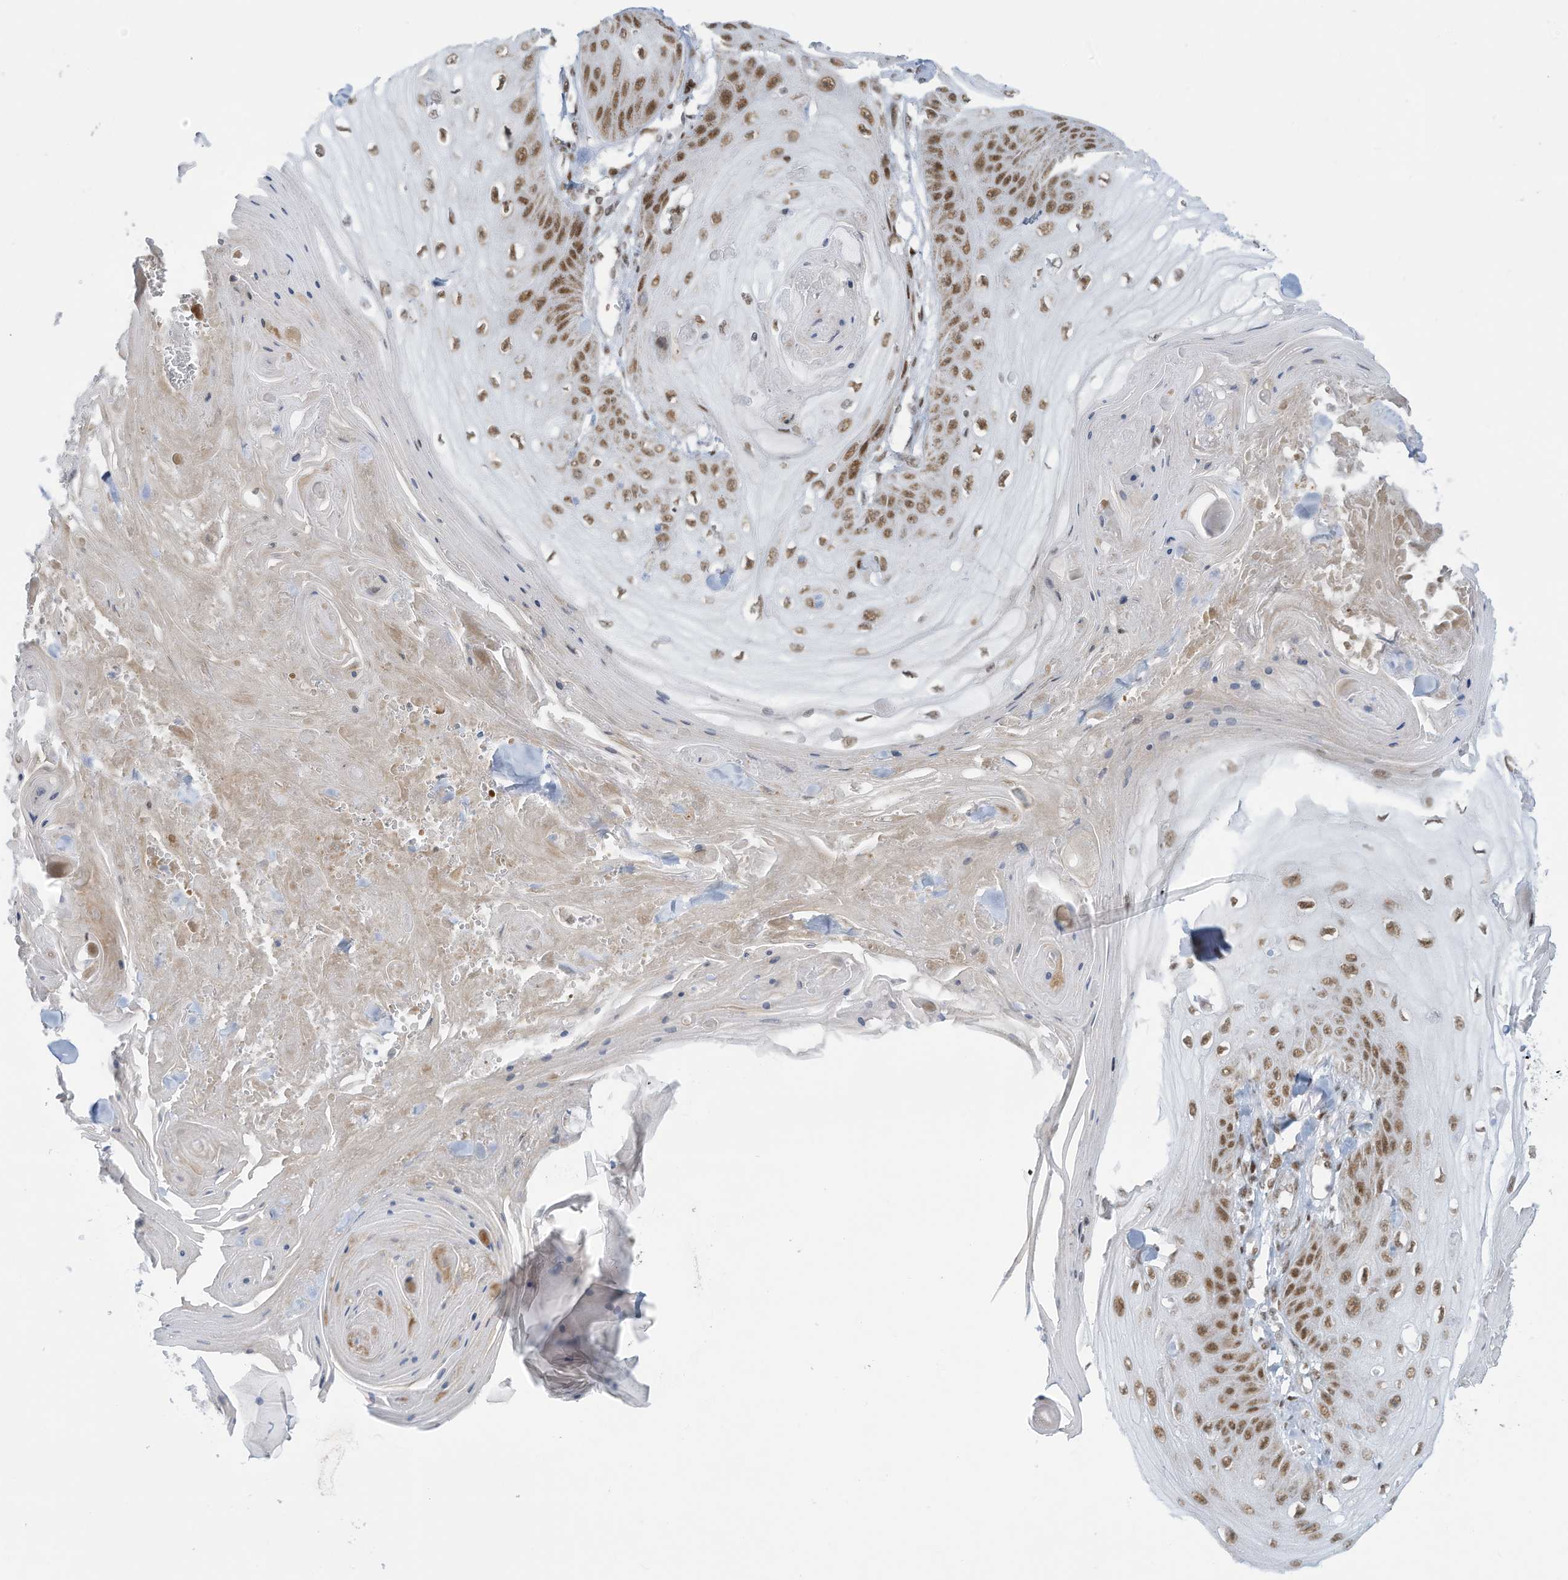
{"staining": {"intensity": "moderate", "quantity": ">75%", "location": "nuclear"}, "tissue": "skin cancer", "cell_type": "Tumor cells", "image_type": "cancer", "snomed": [{"axis": "morphology", "description": "Squamous cell carcinoma, NOS"}, {"axis": "topography", "description": "Skin"}], "caption": "Tumor cells reveal moderate nuclear expression in about >75% of cells in skin squamous cell carcinoma.", "gene": "ECT2L", "patient": {"sex": "male", "age": 74}}